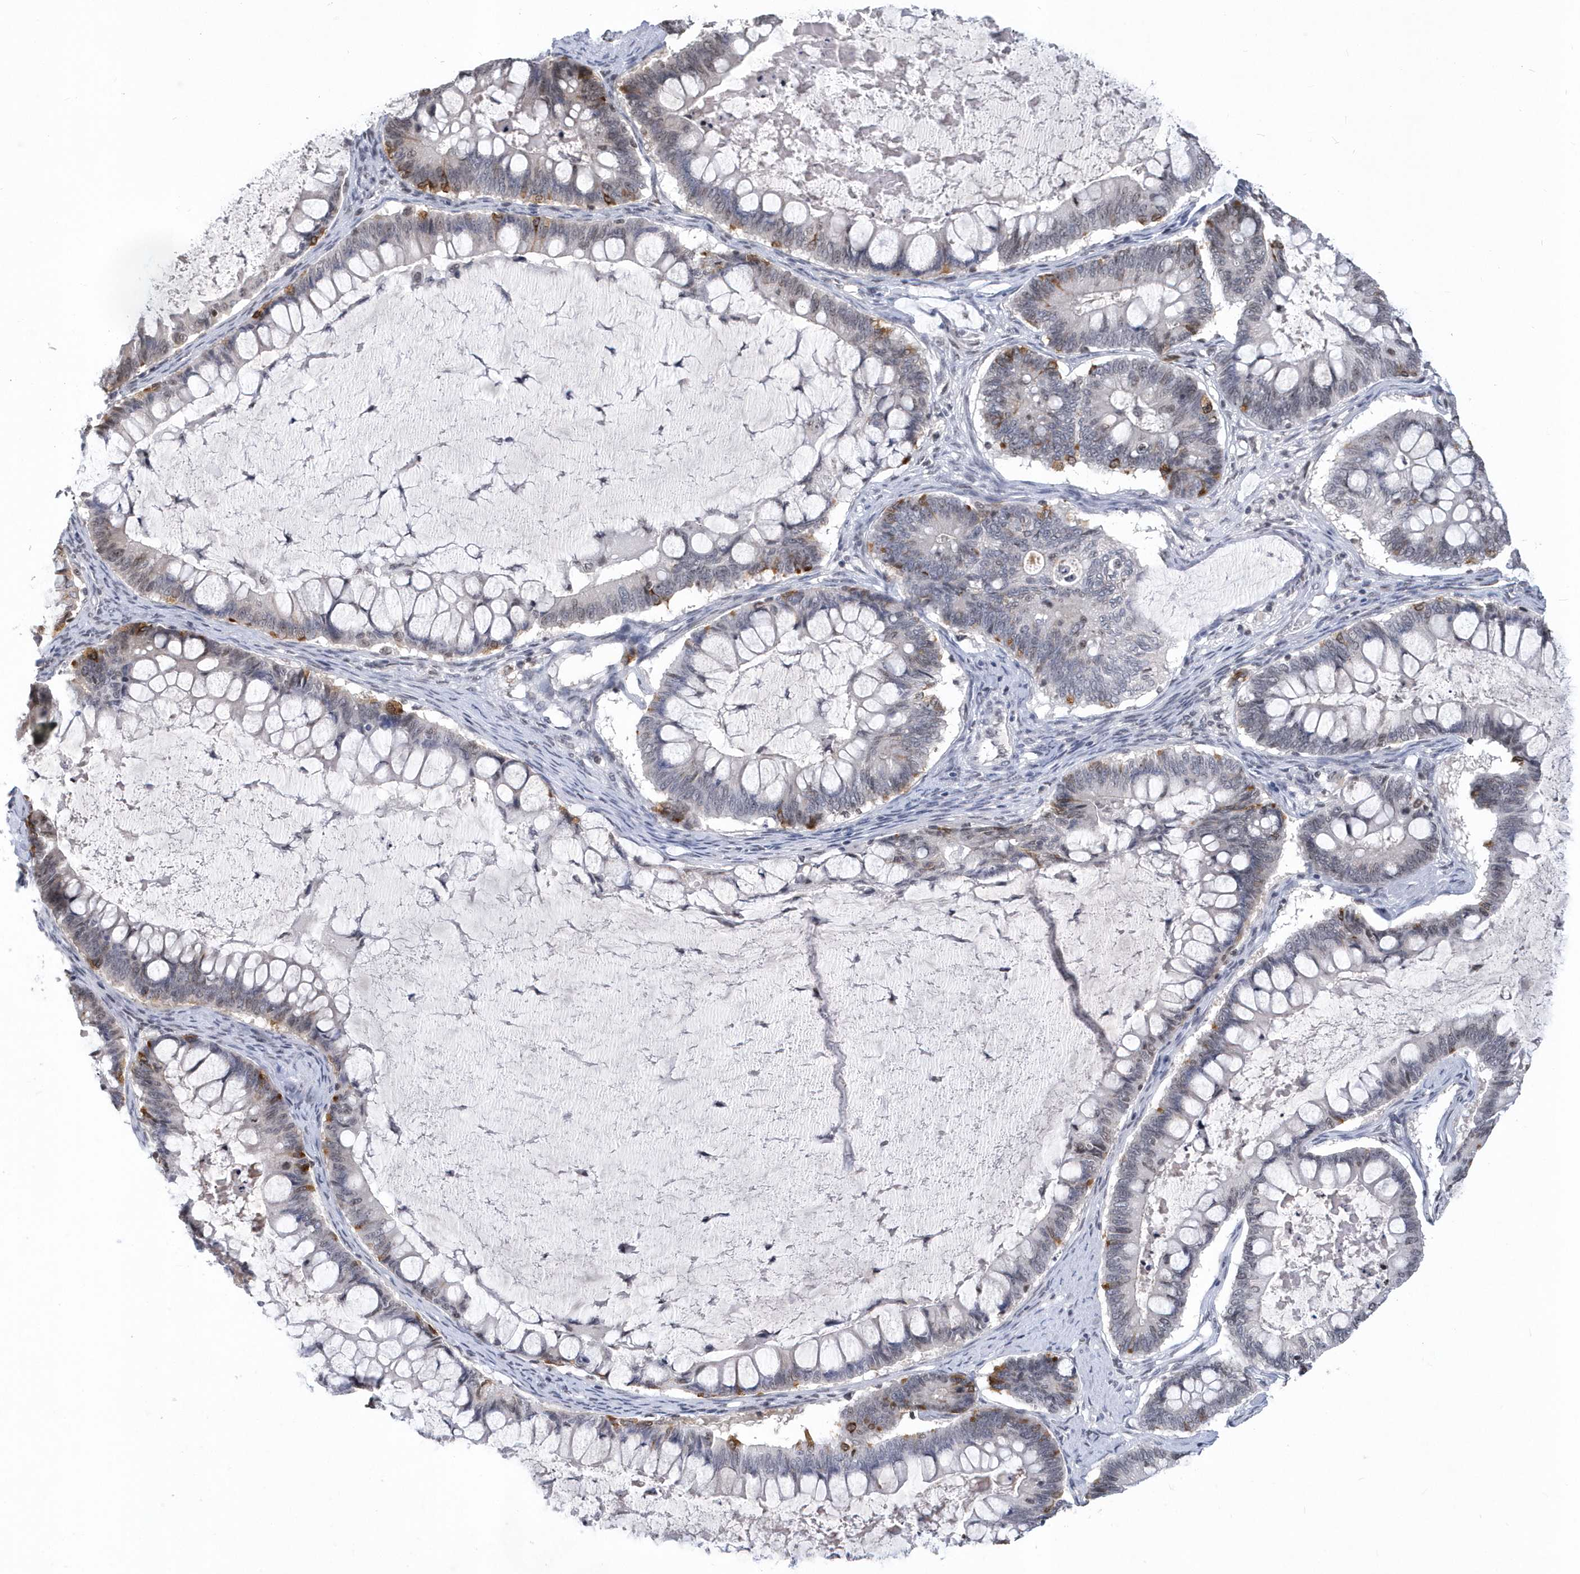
{"staining": {"intensity": "moderate", "quantity": "<25%", "location": "cytoplasmic/membranous"}, "tissue": "ovarian cancer", "cell_type": "Tumor cells", "image_type": "cancer", "snomed": [{"axis": "morphology", "description": "Cystadenocarcinoma, mucinous, NOS"}, {"axis": "topography", "description": "Ovary"}], "caption": "IHC of human mucinous cystadenocarcinoma (ovarian) reveals low levels of moderate cytoplasmic/membranous expression in approximately <25% of tumor cells.", "gene": "VWA5B2", "patient": {"sex": "female", "age": 61}}